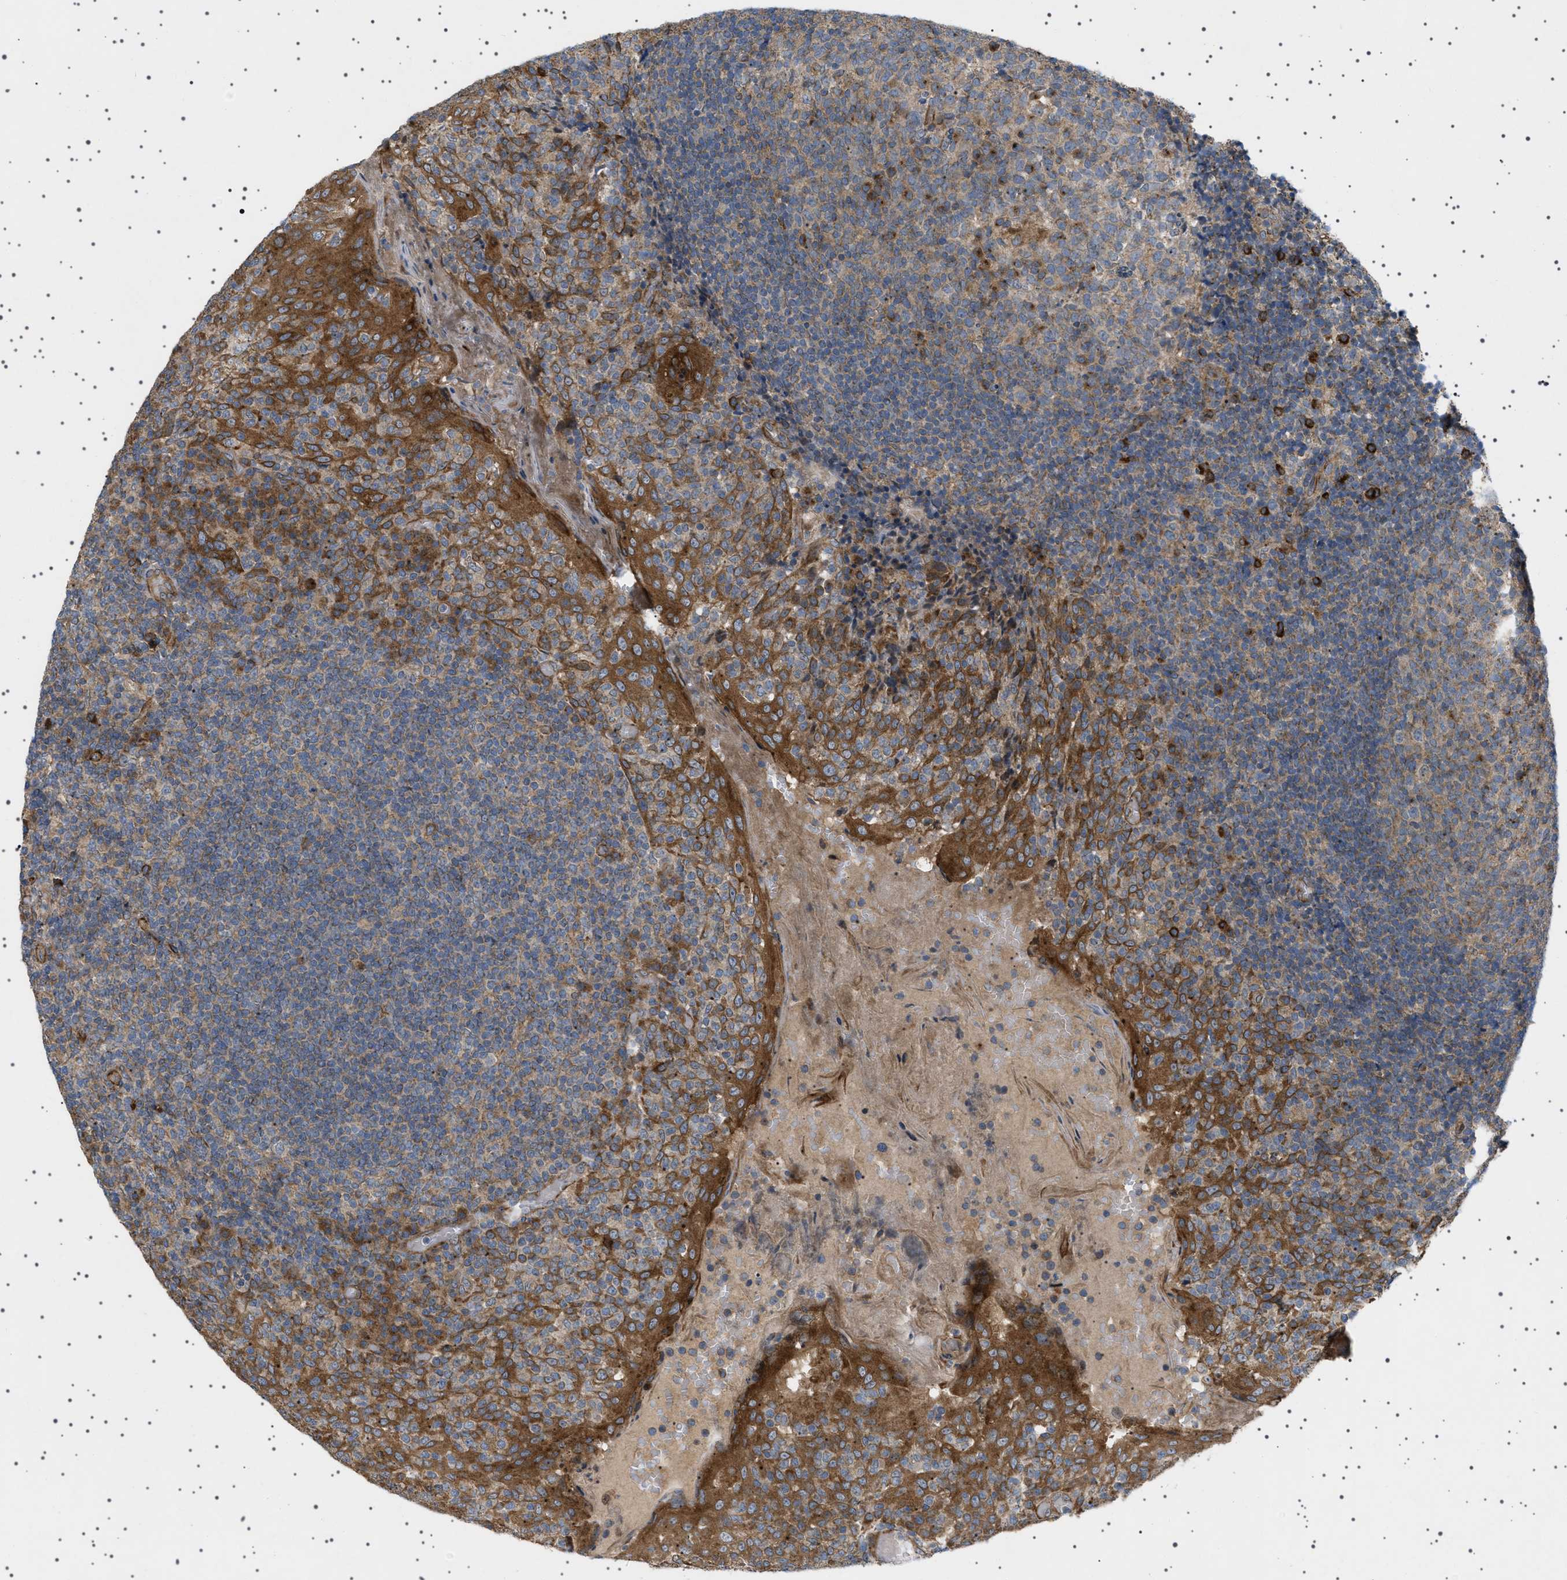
{"staining": {"intensity": "strong", "quantity": "<25%", "location": "cytoplasmic/membranous"}, "tissue": "tonsil", "cell_type": "Germinal center cells", "image_type": "normal", "snomed": [{"axis": "morphology", "description": "Normal tissue, NOS"}, {"axis": "topography", "description": "Tonsil"}], "caption": "Benign tonsil displays strong cytoplasmic/membranous positivity in about <25% of germinal center cells, visualized by immunohistochemistry.", "gene": "CCDC186", "patient": {"sex": "female", "age": 19}}